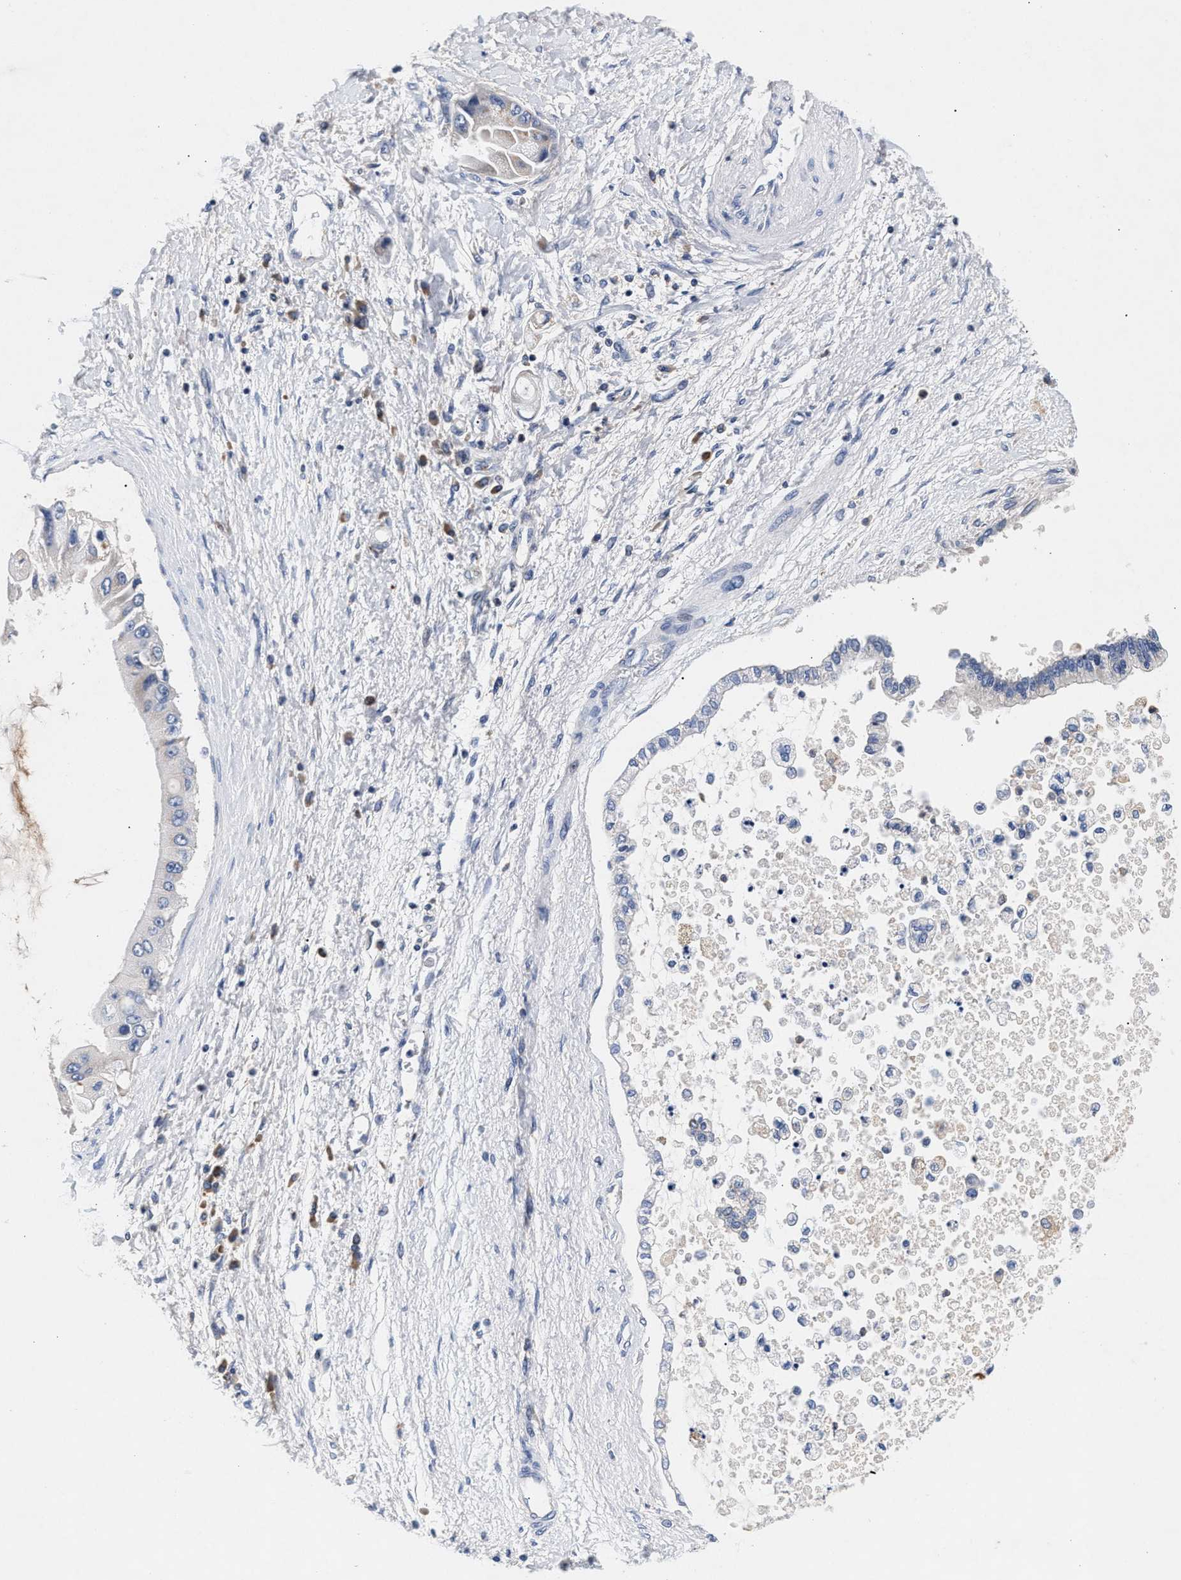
{"staining": {"intensity": "negative", "quantity": "none", "location": "none"}, "tissue": "liver cancer", "cell_type": "Tumor cells", "image_type": "cancer", "snomed": [{"axis": "morphology", "description": "Cholangiocarcinoma"}, {"axis": "topography", "description": "Liver"}], "caption": "IHC of human liver cancer (cholangiocarcinoma) shows no positivity in tumor cells. (Immunohistochemistry (ihc), brightfield microscopy, high magnification).", "gene": "GNAI3", "patient": {"sex": "male", "age": 50}}